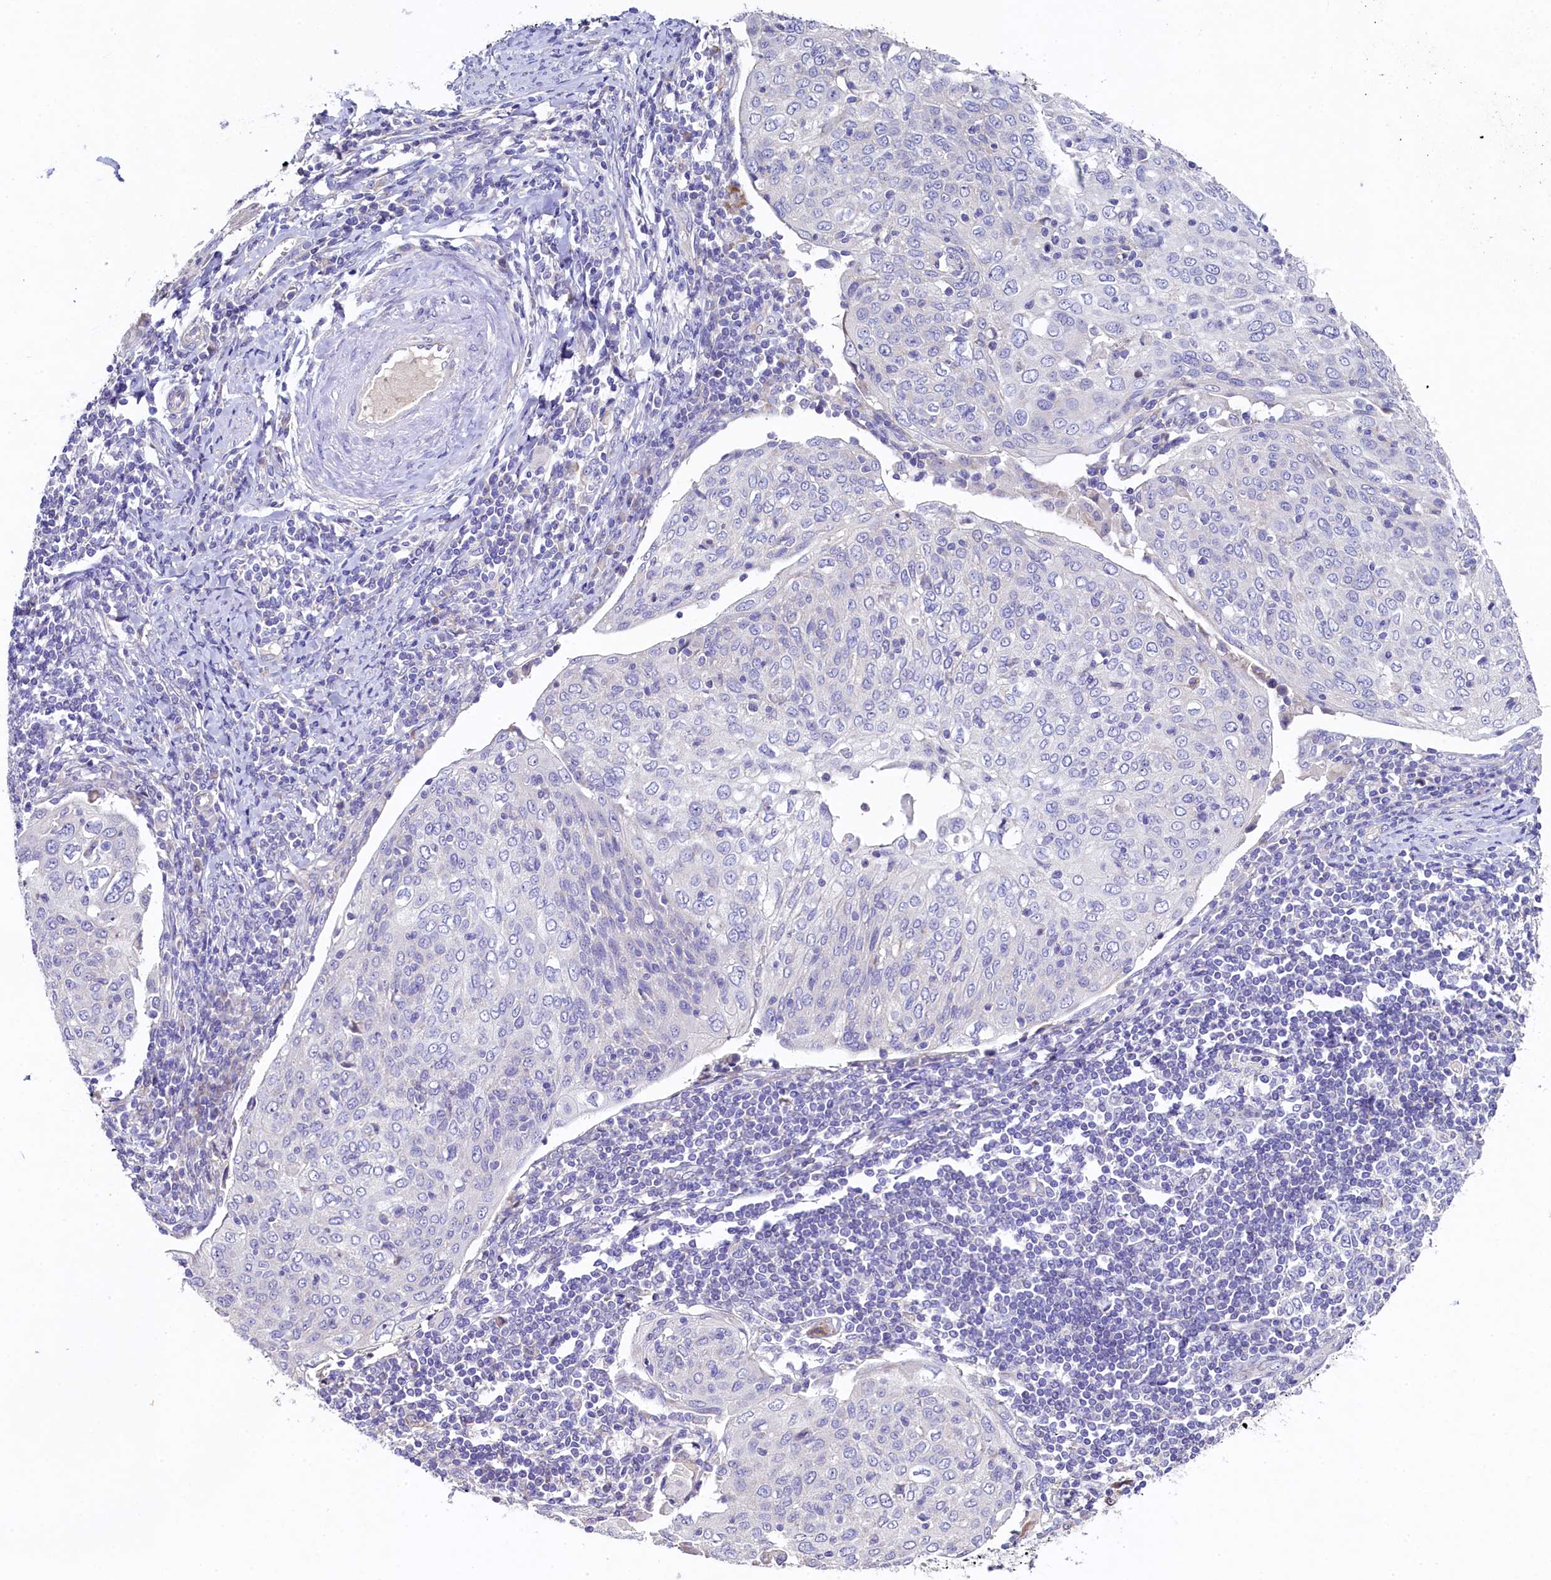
{"staining": {"intensity": "negative", "quantity": "none", "location": "none"}, "tissue": "cervical cancer", "cell_type": "Tumor cells", "image_type": "cancer", "snomed": [{"axis": "morphology", "description": "Squamous cell carcinoma, NOS"}, {"axis": "topography", "description": "Cervix"}], "caption": "High magnification brightfield microscopy of cervical cancer (squamous cell carcinoma) stained with DAB (brown) and counterstained with hematoxylin (blue): tumor cells show no significant positivity.", "gene": "FXYD6", "patient": {"sex": "female", "age": 67}}